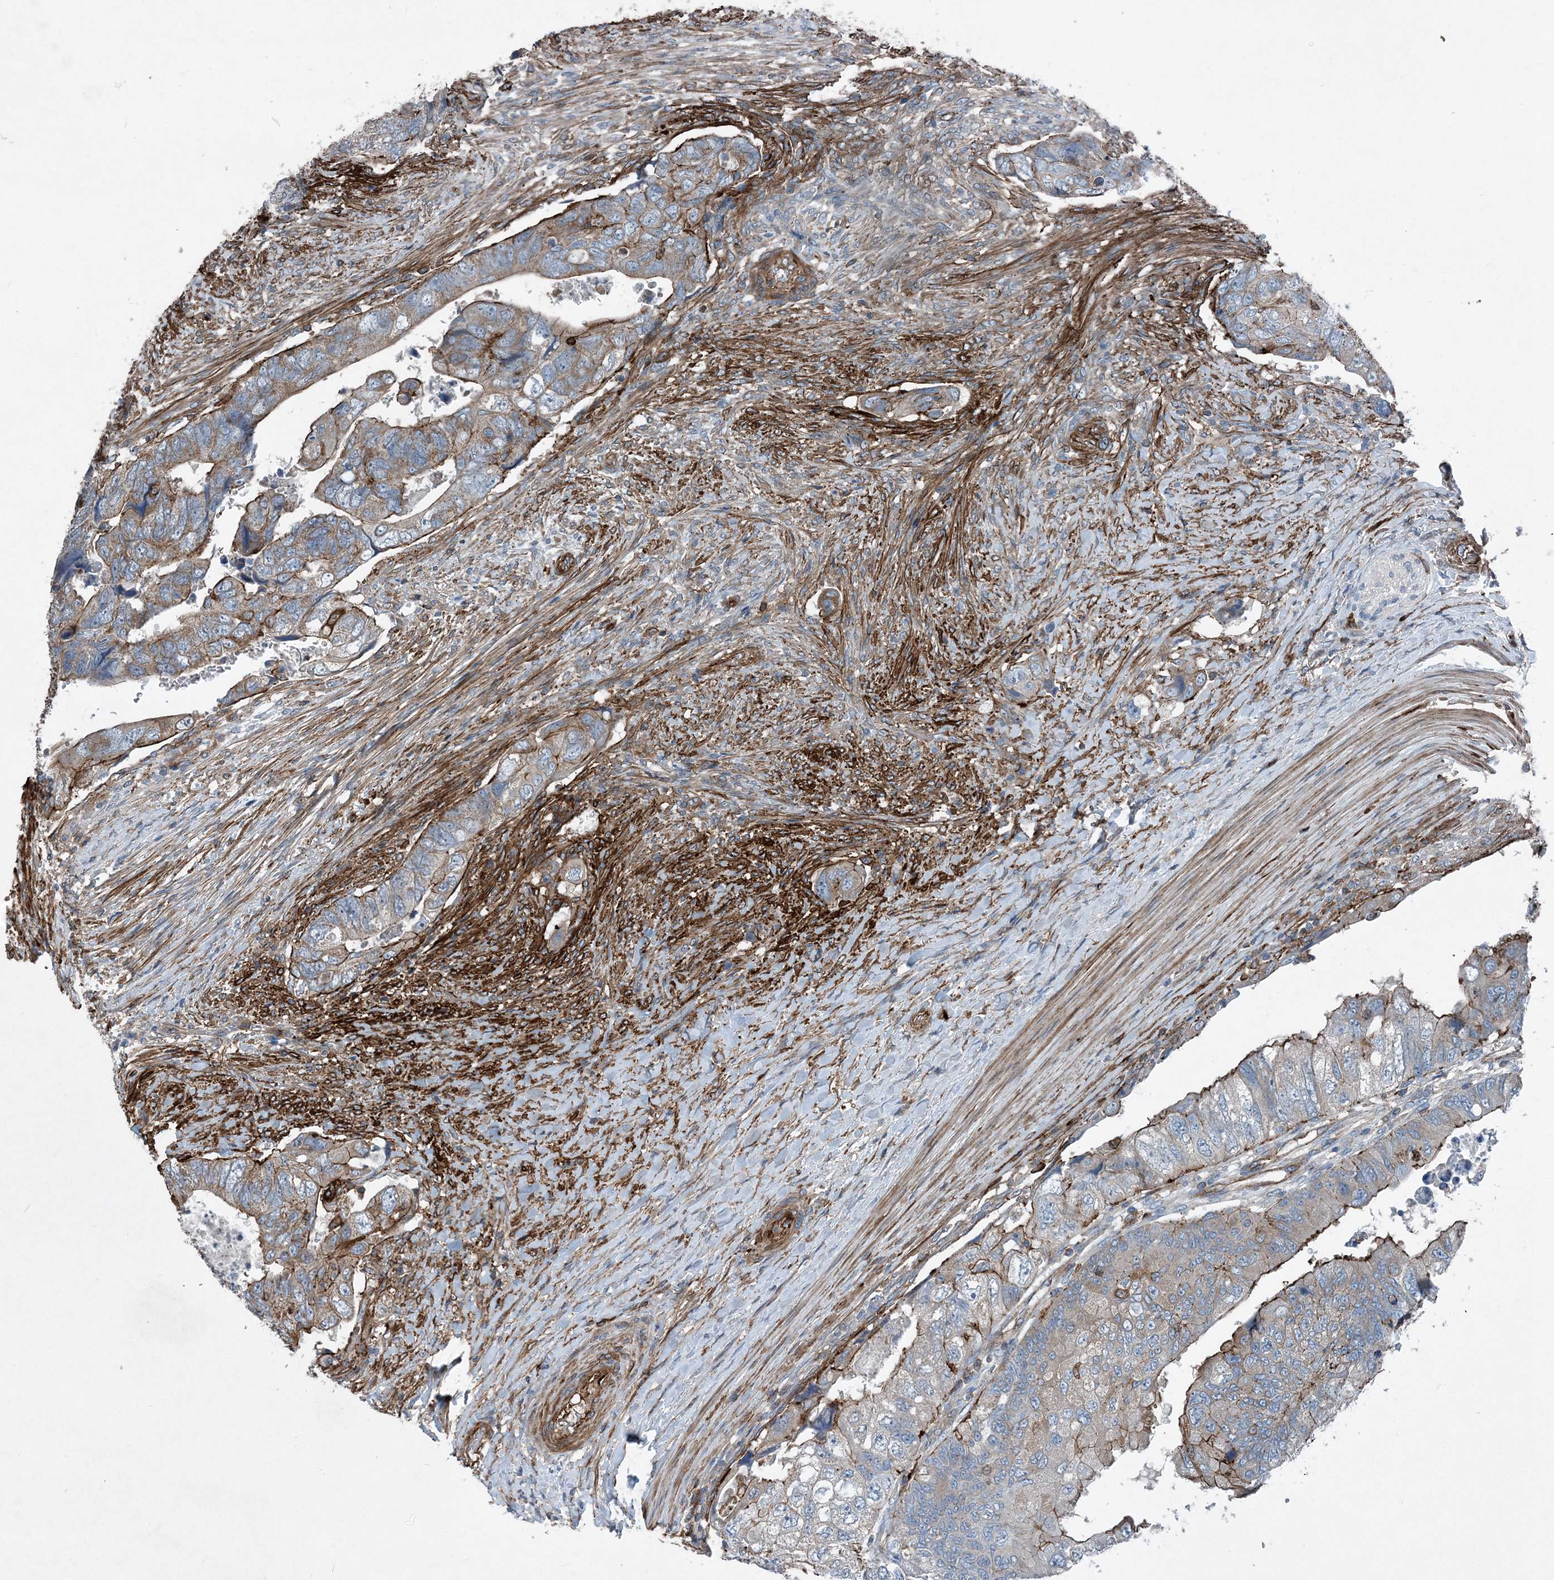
{"staining": {"intensity": "moderate", "quantity": "25%-75%", "location": "cytoplasmic/membranous"}, "tissue": "colorectal cancer", "cell_type": "Tumor cells", "image_type": "cancer", "snomed": [{"axis": "morphology", "description": "Adenocarcinoma, NOS"}, {"axis": "topography", "description": "Rectum"}], "caption": "Immunohistochemical staining of colorectal cancer displays moderate cytoplasmic/membranous protein staining in approximately 25%-75% of tumor cells.", "gene": "DGUOK", "patient": {"sex": "male", "age": 63}}